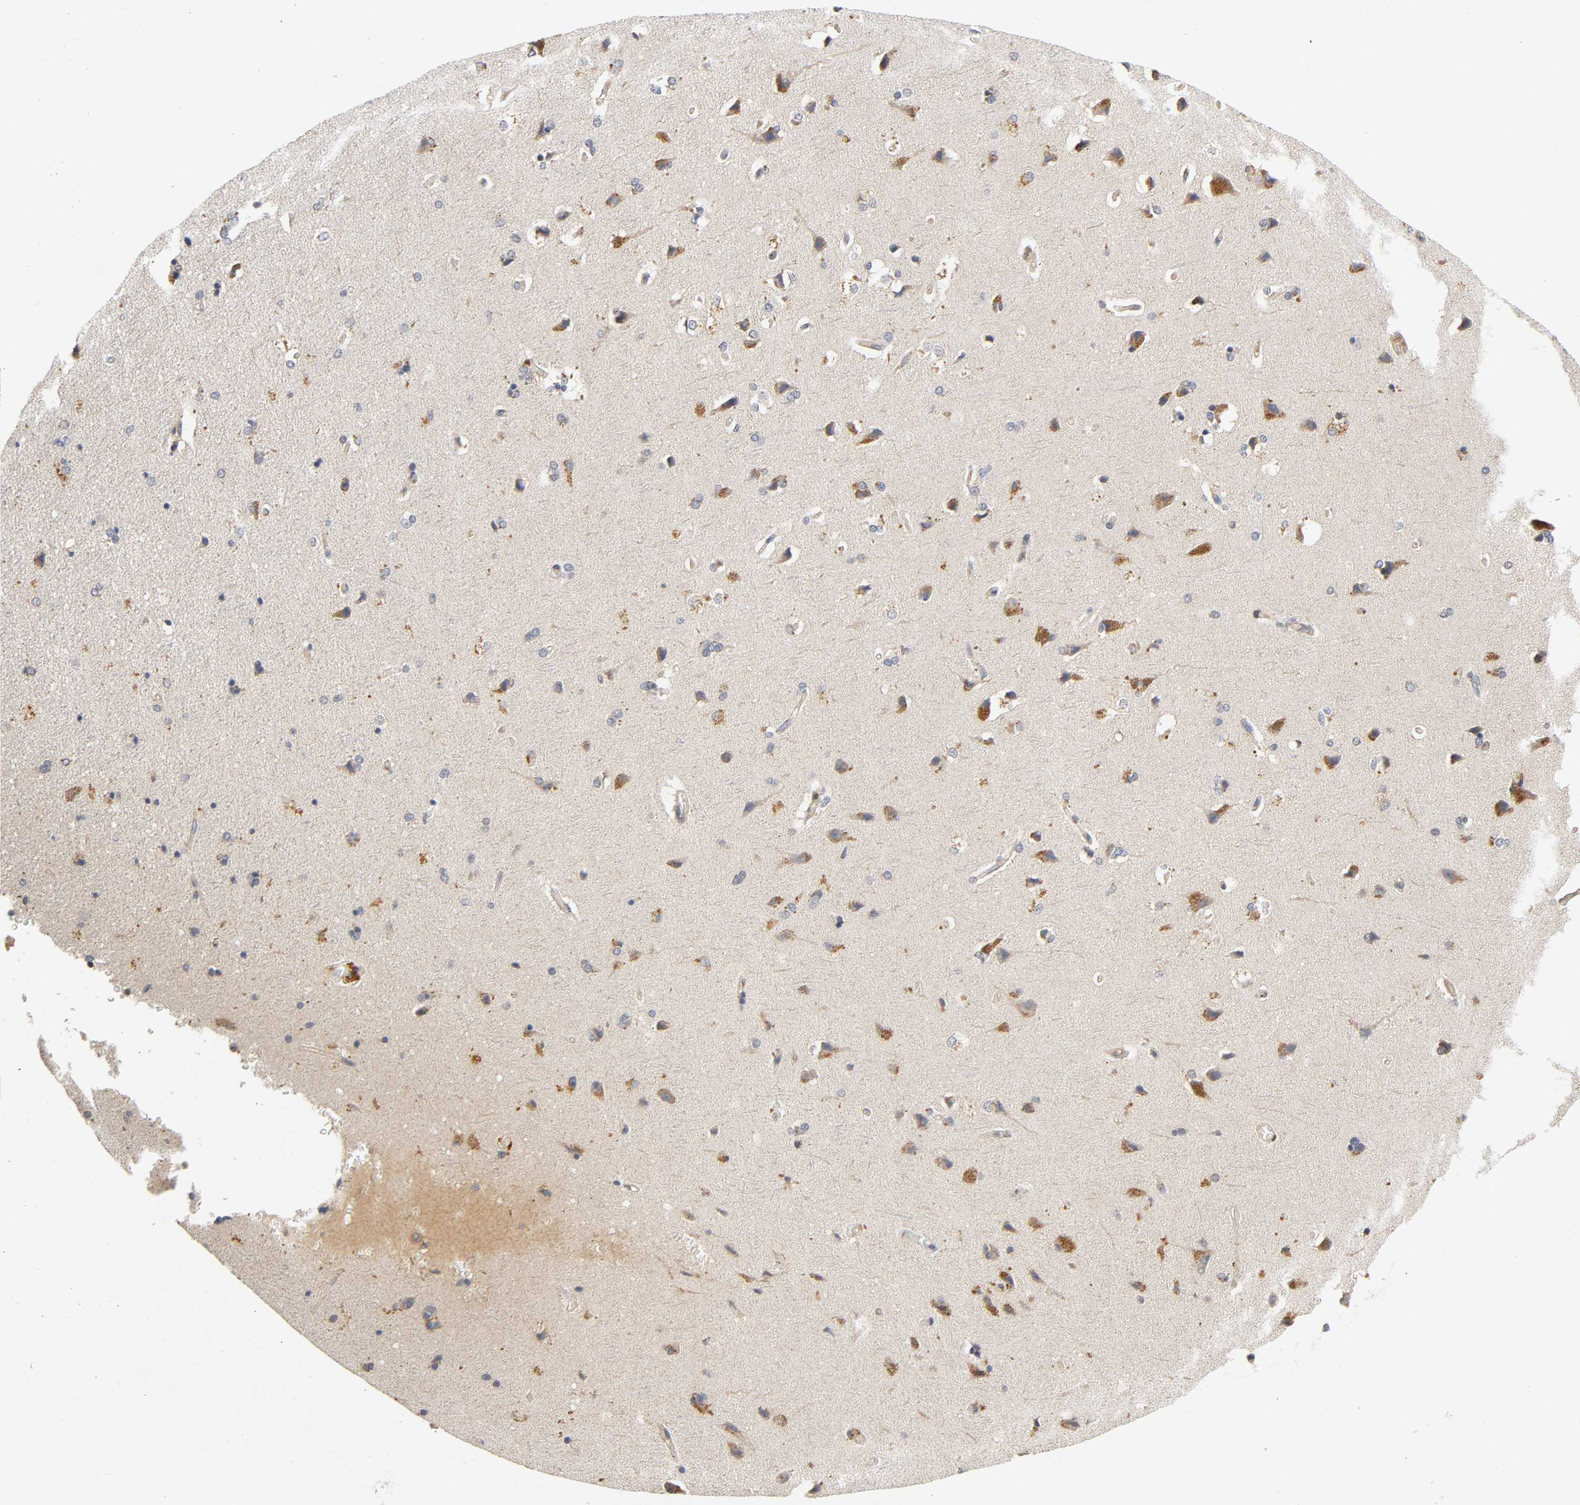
{"staining": {"intensity": "weak", "quantity": ">75%", "location": "cytoplasmic/membranous"}, "tissue": "cerebral cortex", "cell_type": "Endothelial cells", "image_type": "normal", "snomed": [{"axis": "morphology", "description": "Normal tissue, NOS"}, {"axis": "topography", "description": "Cerebral cortex"}], "caption": "A high-resolution micrograph shows IHC staining of normal cerebral cortex, which shows weak cytoplasmic/membranous expression in about >75% of endothelial cells.", "gene": "IKBKB", "patient": {"sex": "male", "age": 62}}